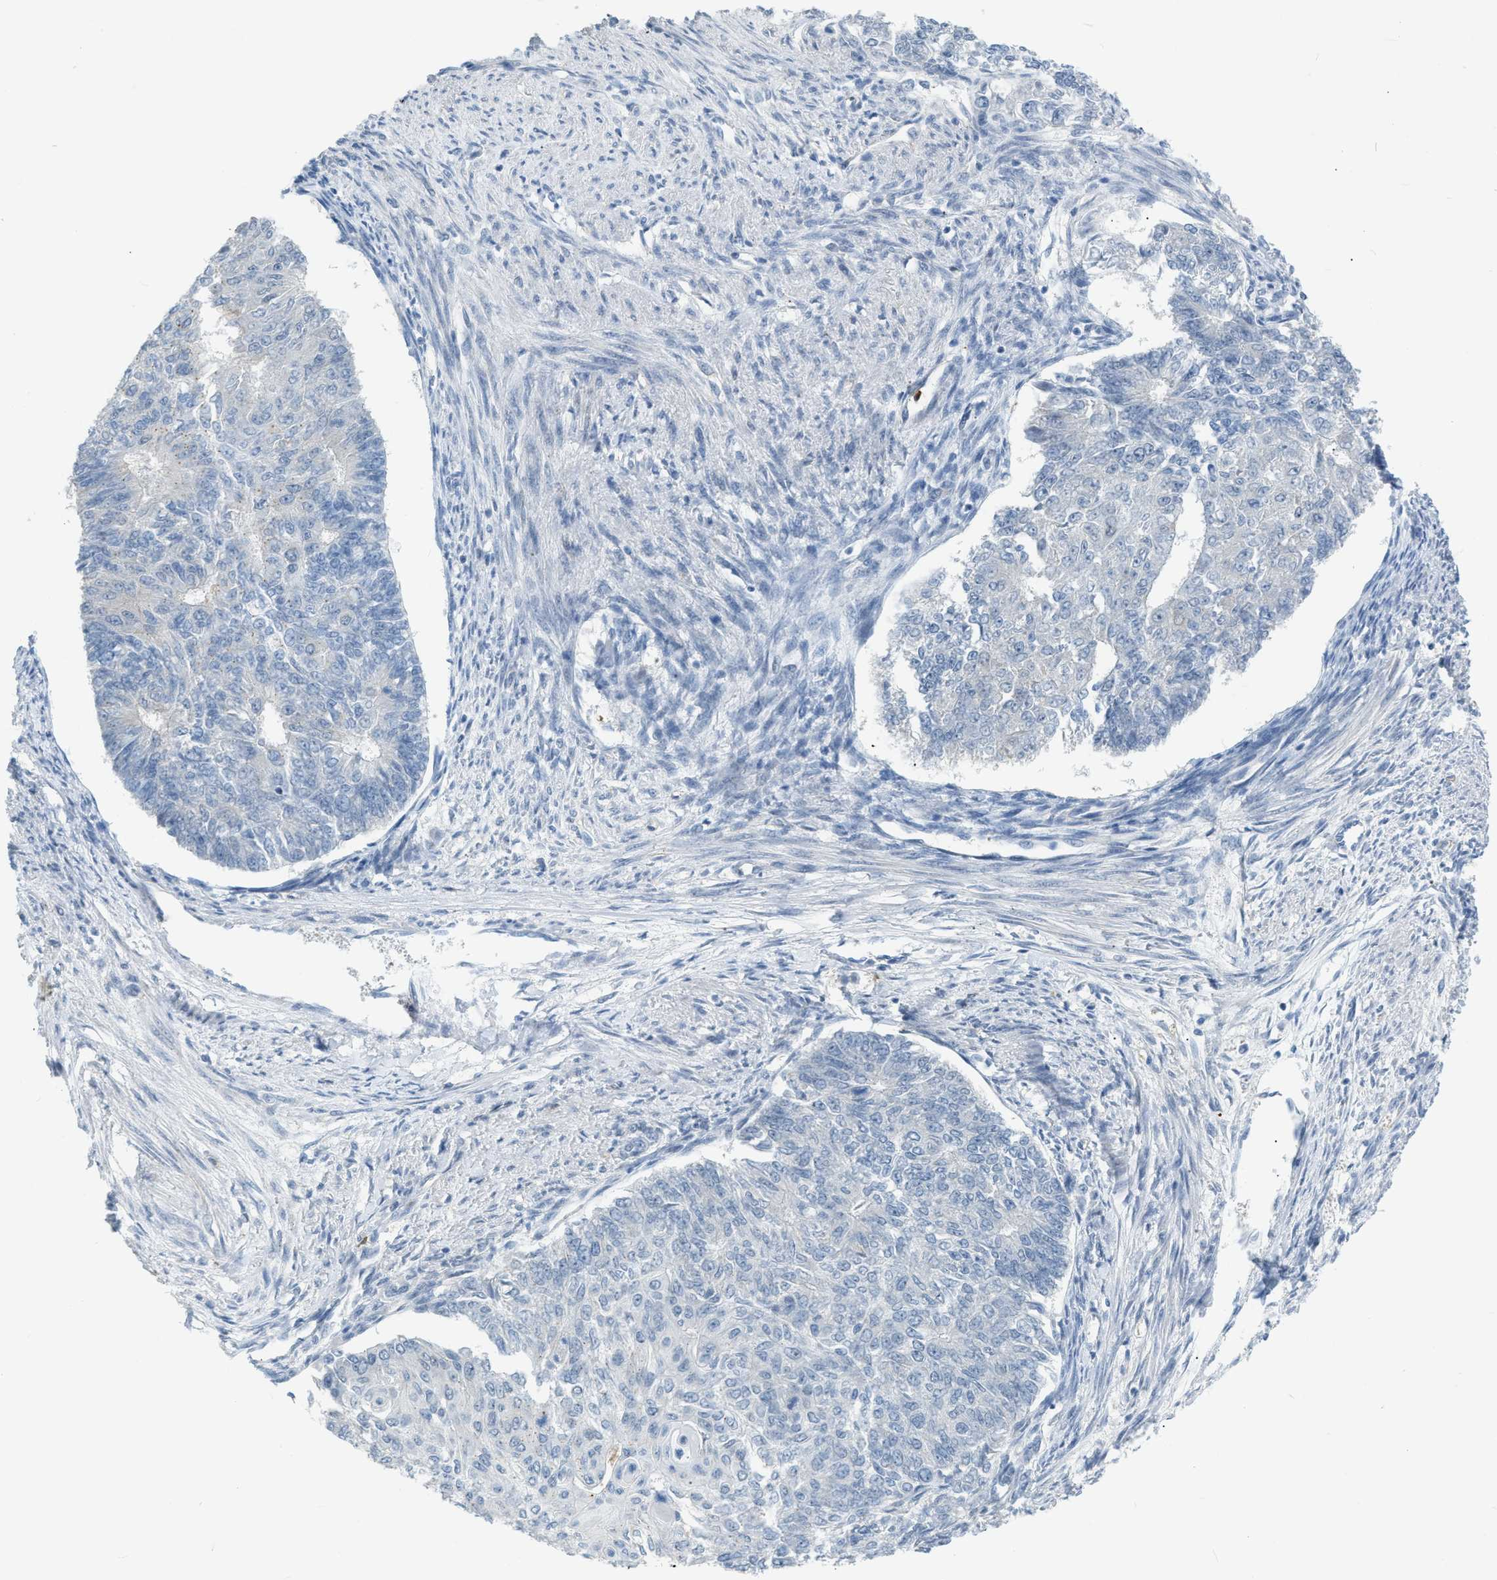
{"staining": {"intensity": "negative", "quantity": "none", "location": "none"}, "tissue": "endometrial cancer", "cell_type": "Tumor cells", "image_type": "cancer", "snomed": [{"axis": "morphology", "description": "Adenocarcinoma, NOS"}, {"axis": "topography", "description": "Endometrium"}], "caption": "Tumor cells show no significant positivity in endometrial cancer (adenocarcinoma).", "gene": "ZNF408", "patient": {"sex": "female", "age": 32}}